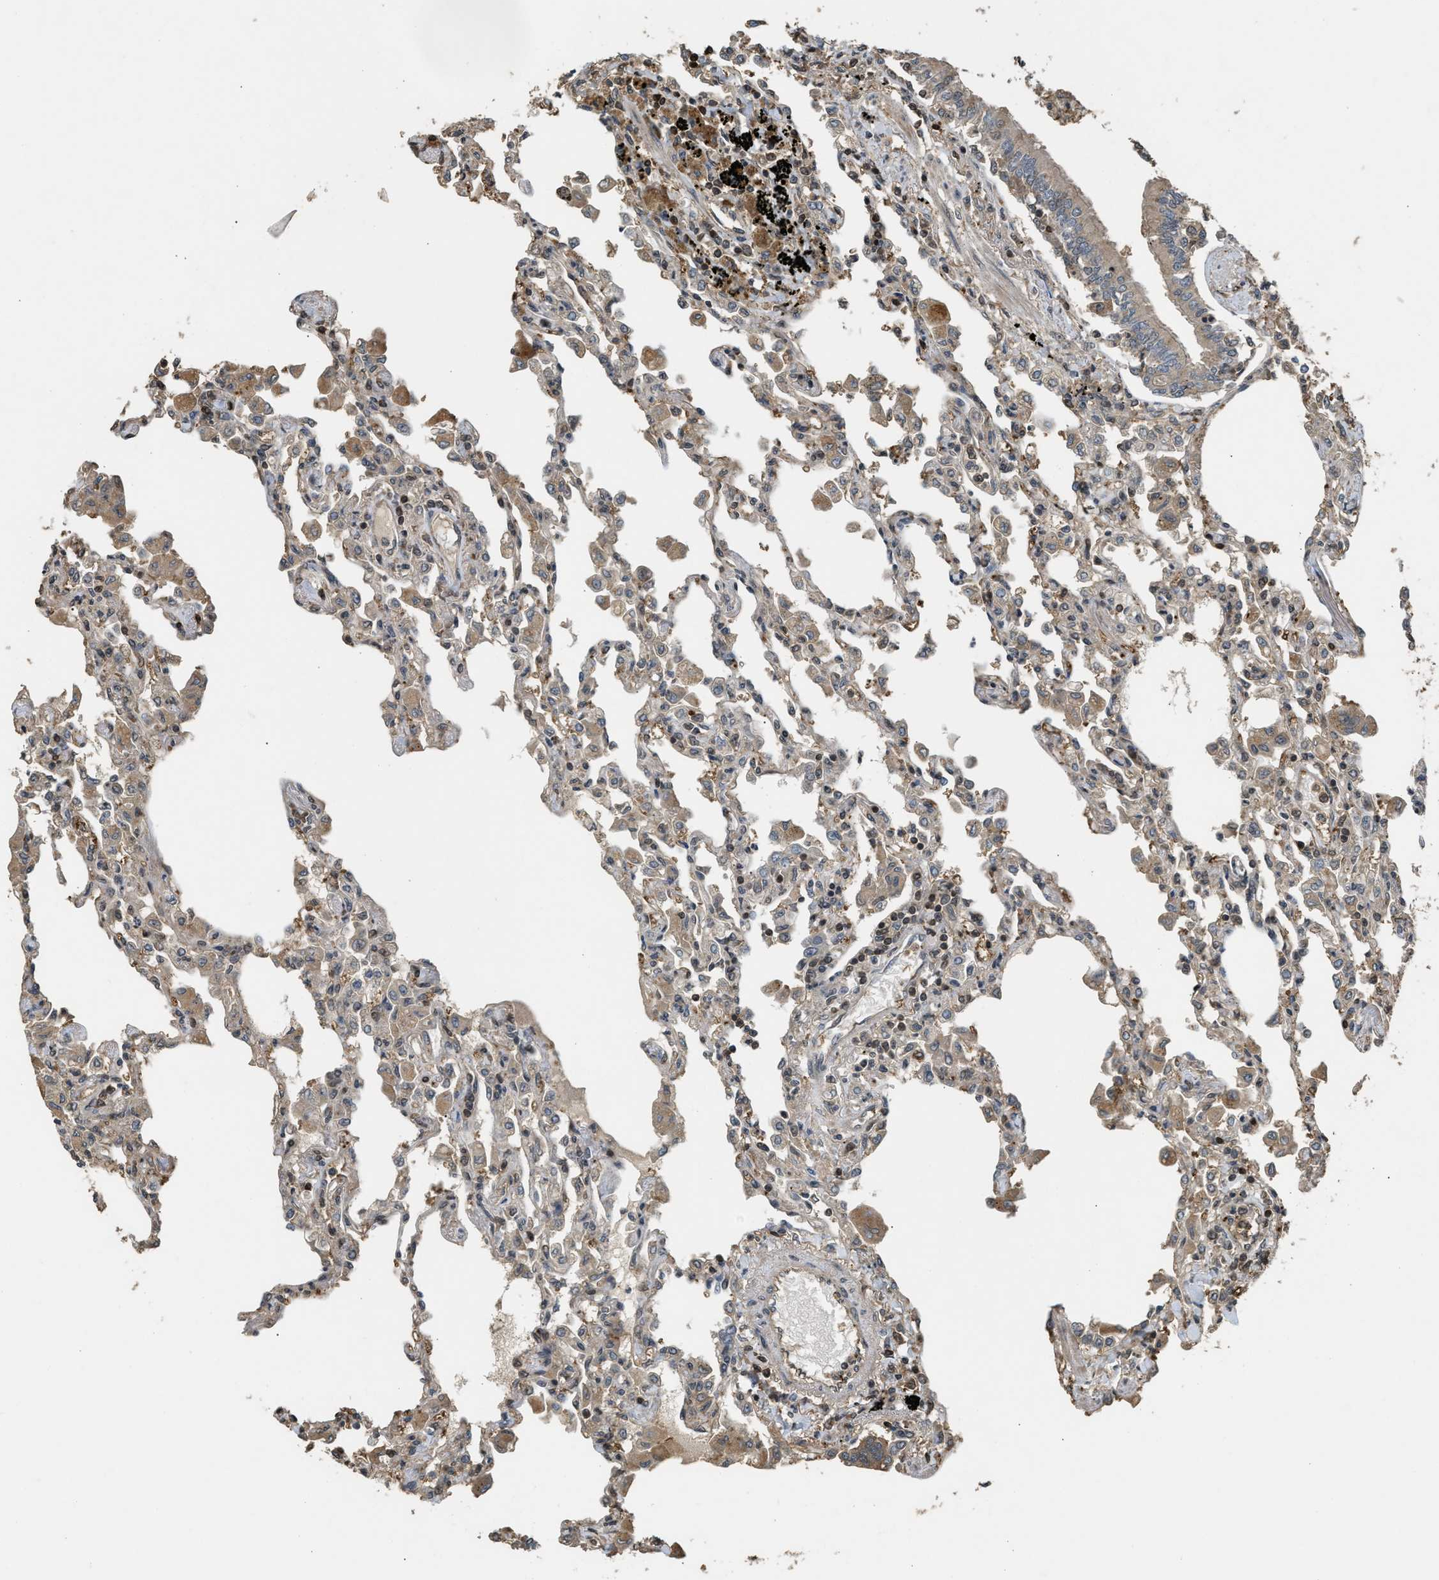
{"staining": {"intensity": "weak", "quantity": ">75%", "location": "cytoplasmic/membranous"}, "tissue": "lung", "cell_type": "Alveolar cells", "image_type": "normal", "snomed": [{"axis": "morphology", "description": "Normal tissue, NOS"}, {"axis": "topography", "description": "Bronchus"}, {"axis": "topography", "description": "Lung"}], "caption": "Protein expression analysis of benign lung exhibits weak cytoplasmic/membranous positivity in approximately >75% of alveolar cells. (DAB (3,3'-diaminobenzidine) IHC with brightfield microscopy, high magnification).", "gene": "ARHGDIA", "patient": {"sex": "female", "age": 49}}